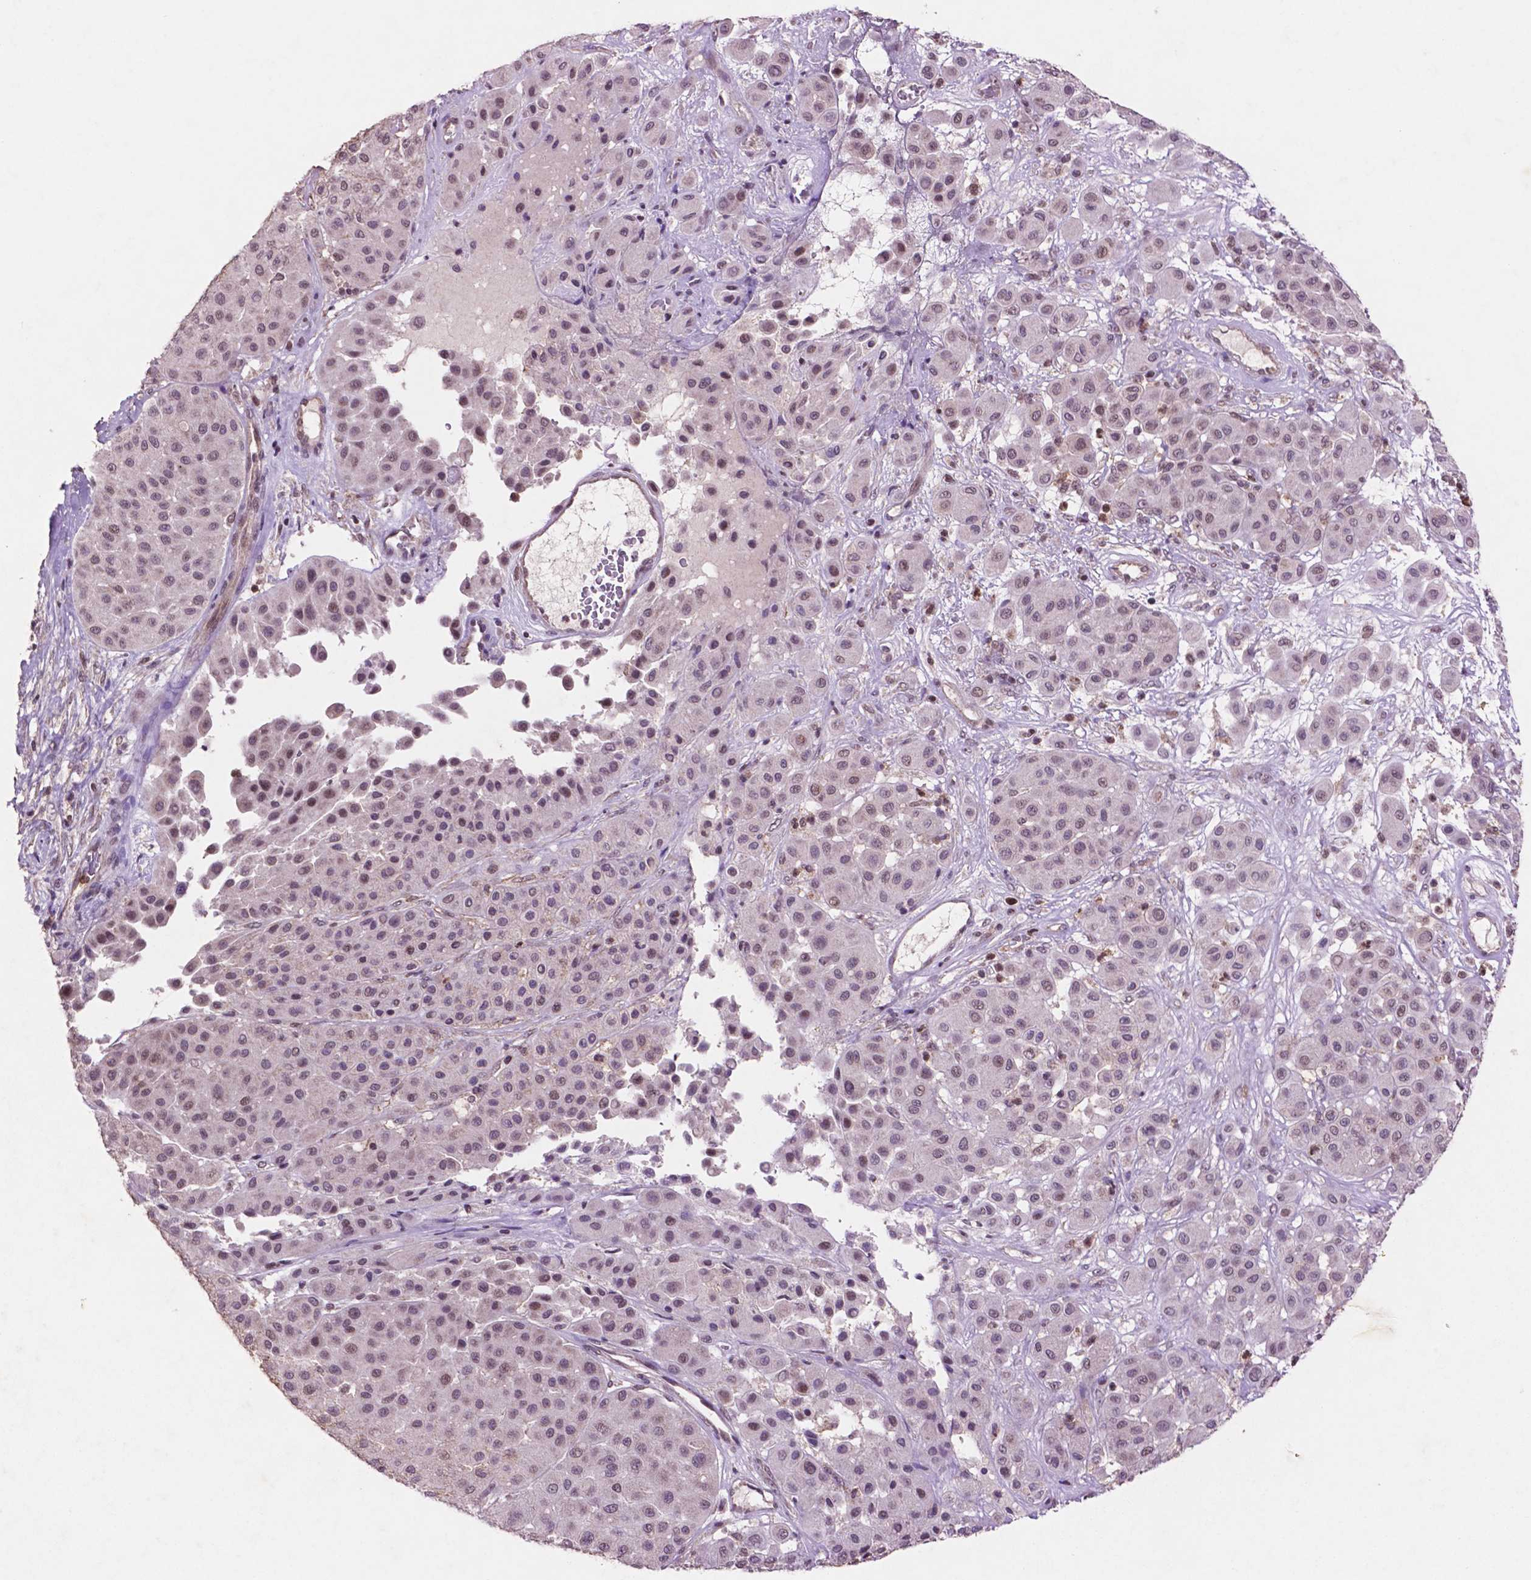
{"staining": {"intensity": "negative", "quantity": "none", "location": "none"}, "tissue": "melanoma", "cell_type": "Tumor cells", "image_type": "cancer", "snomed": [{"axis": "morphology", "description": "Malignant melanoma, Metastatic site"}, {"axis": "topography", "description": "Smooth muscle"}], "caption": "The histopathology image demonstrates no staining of tumor cells in malignant melanoma (metastatic site).", "gene": "GLRX", "patient": {"sex": "male", "age": 41}}